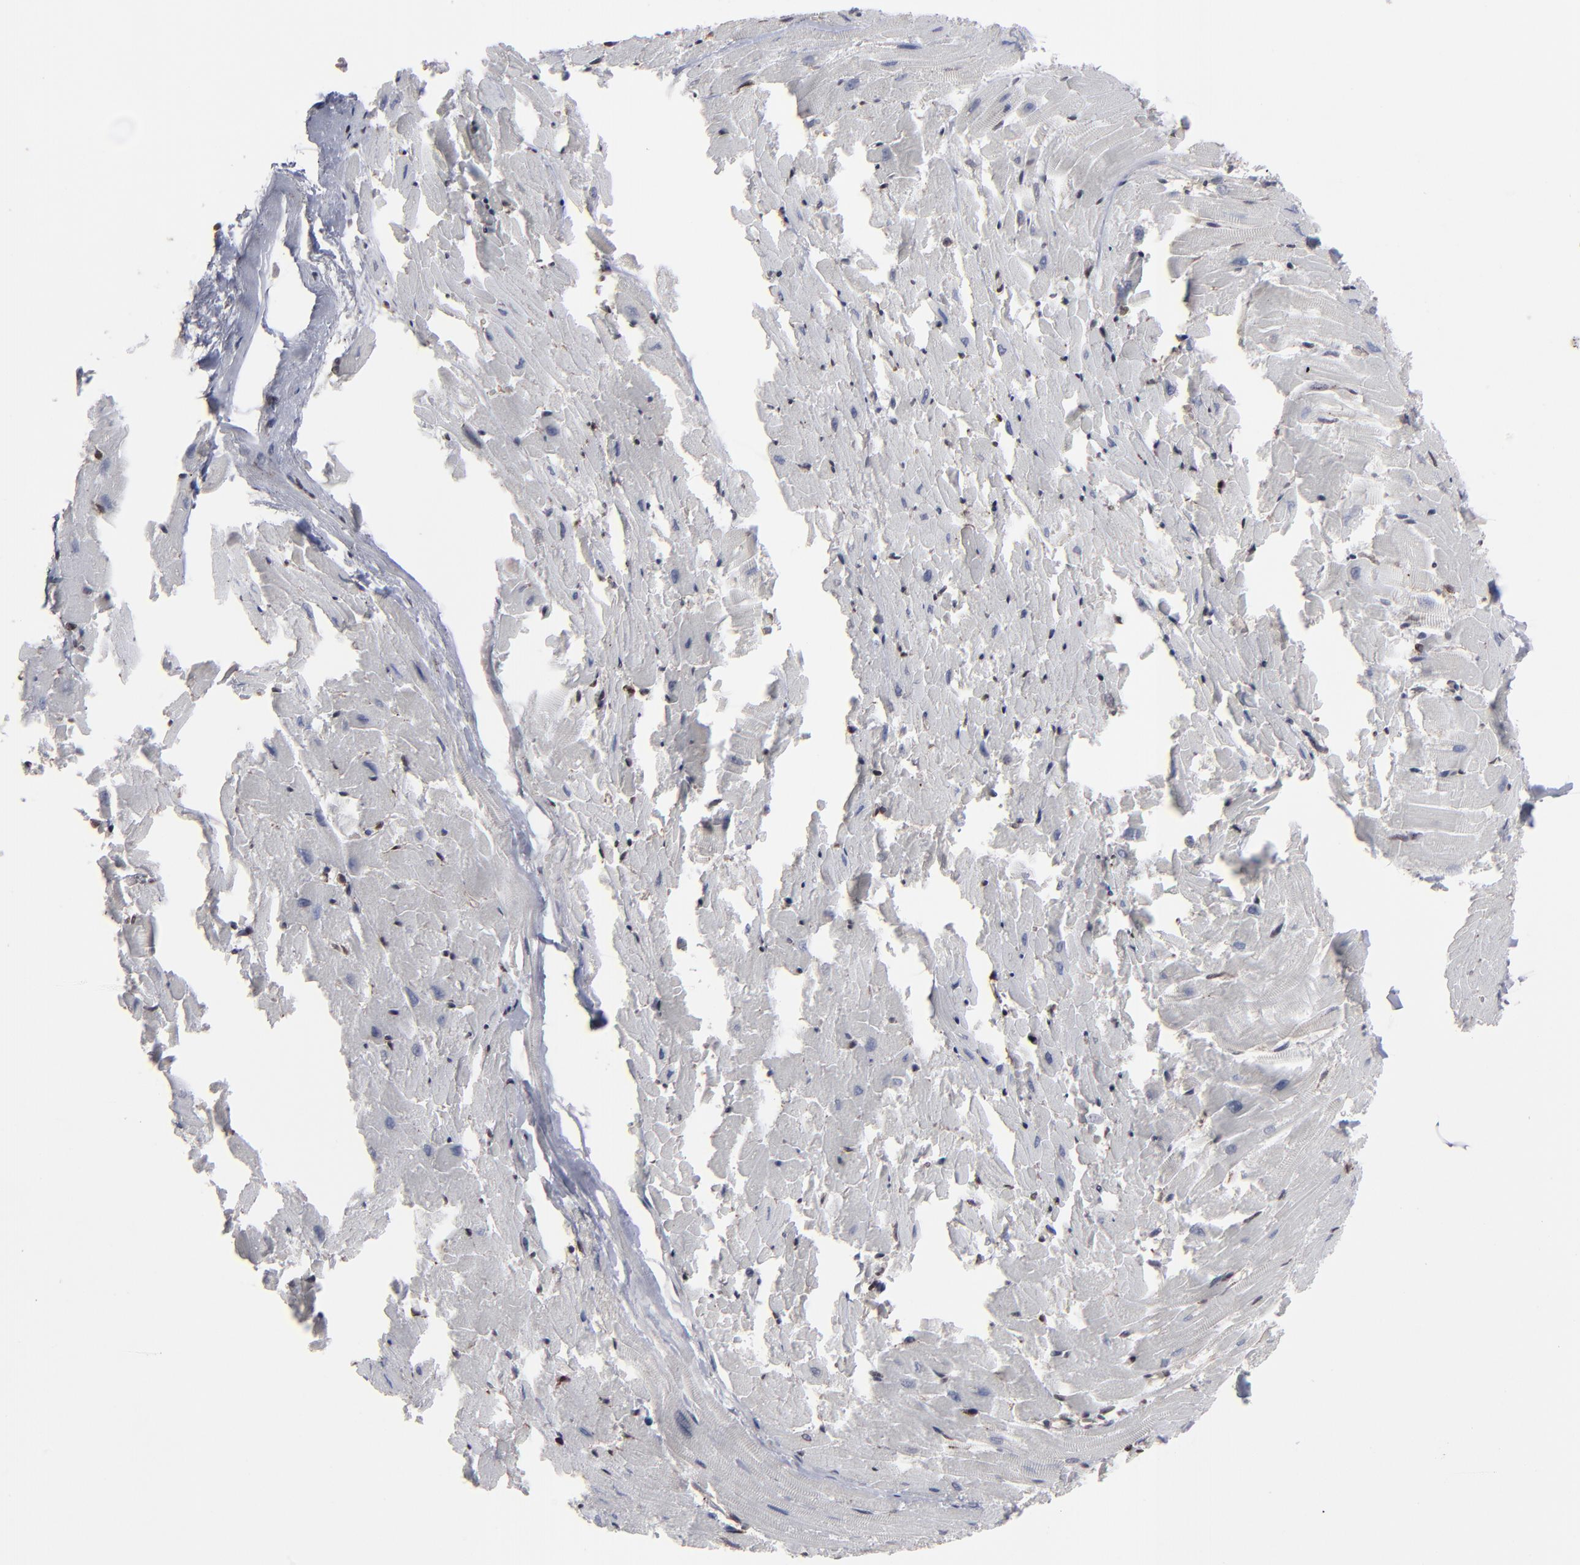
{"staining": {"intensity": "negative", "quantity": "none", "location": "none"}, "tissue": "heart muscle", "cell_type": "Cardiomyocytes", "image_type": "normal", "snomed": [{"axis": "morphology", "description": "Normal tissue, NOS"}, {"axis": "topography", "description": "Heart"}], "caption": "Immunohistochemical staining of unremarkable heart muscle displays no significant positivity in cardiomyocytes. (DAB immunohistochemistry (IHC) visualized using brightfield microscopy, high magnification).", "gene": "KIAA2026", "patient": {"sex": "female", "age": 19}}